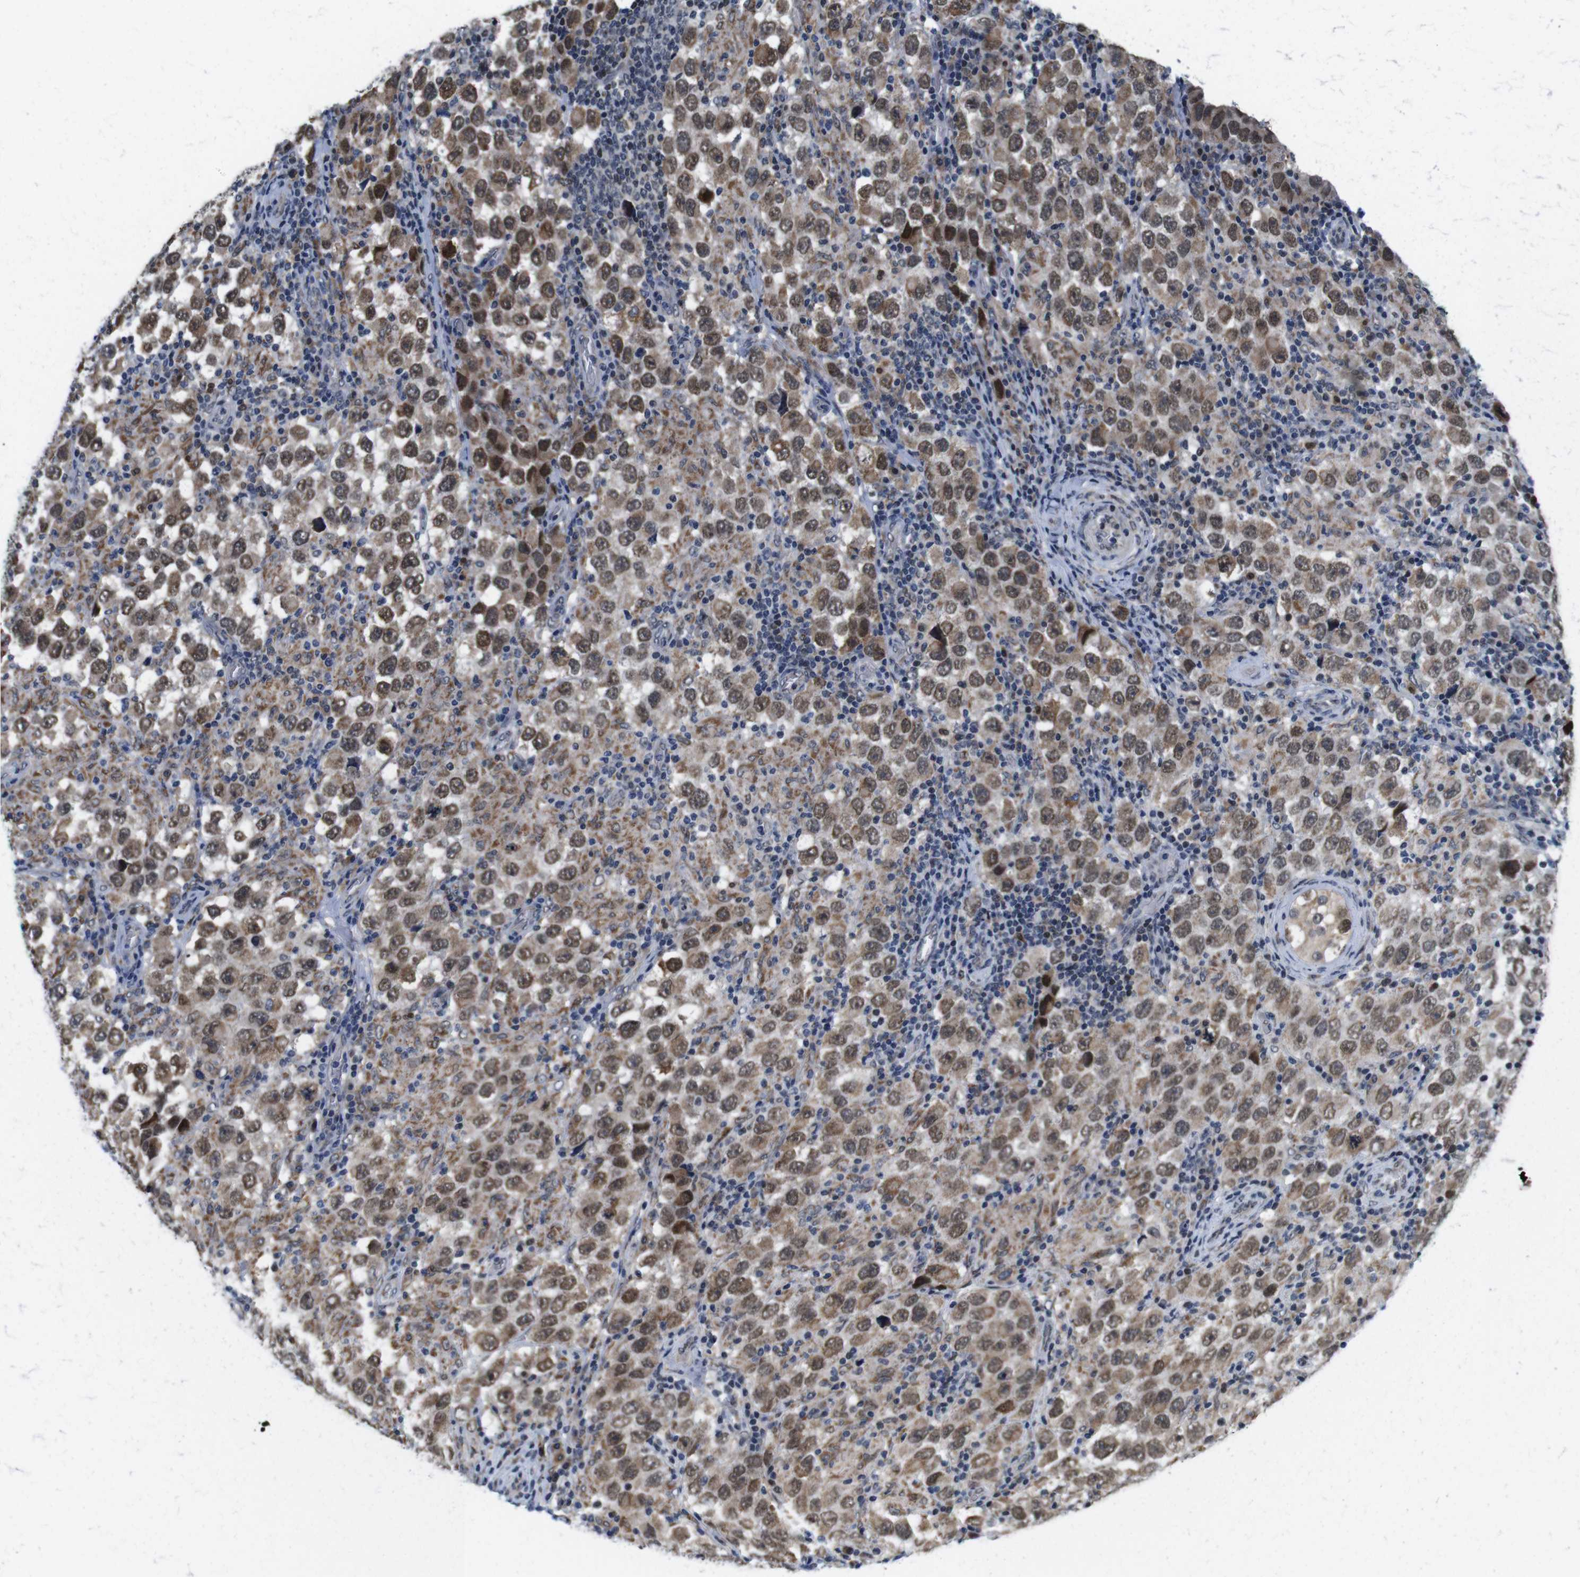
{"staining": {"intensity": "strong", "quantity": "25%-75%", "location": "cytoplasmic/membranous,nuclear"}, "tissue": "testis cancer", "cell_type": "Tumor cells", "image_type": "cancer", "snomed": [{"axis": "morphology", "description": "Carcinoma, Embryonal, NOS"}, {"axis": "topography", "description": "Testis"}], "caption": "A brown stain highlights strong cytoplasmic/membranous and nuclear expression of a protein in embryonal carcinoma (testis) tumor cells. The protein of interest is shown in brown color, while the nuclei are stained blue.", "gene": "PNMA8A", "patient": {"sex": "male", "age": 21}}